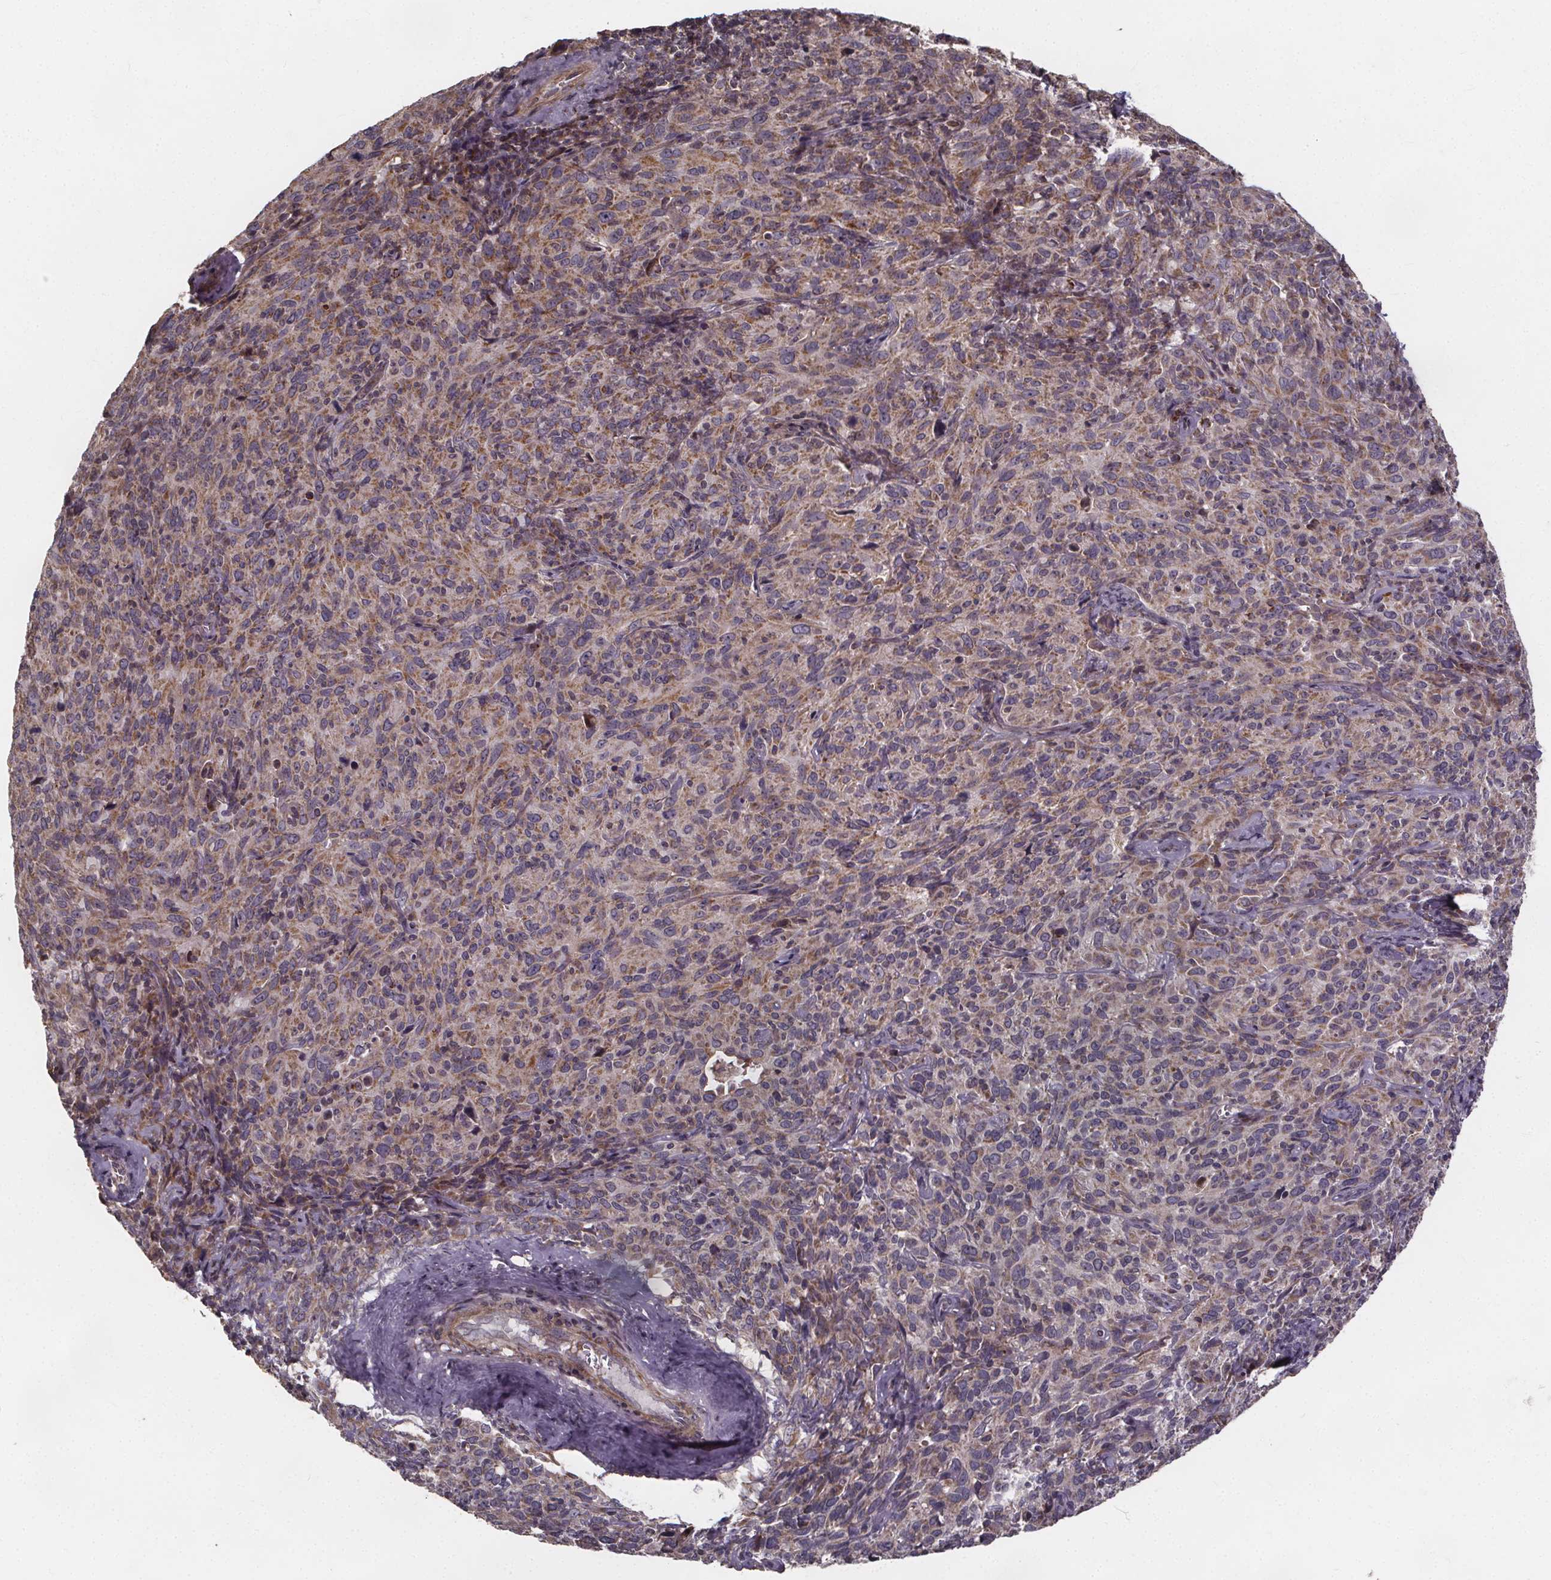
{"staining": {"intensity": "moderate", "quantity": "25%-75%", "location": "cytoplasmic/membranous"}, "tissue": "cervical cancer", "cell_type": "Tumor cells", "image_type": "cancer", "snomed": [{"axis": "morphology", "description": "Squamous cell carcinoma, NOS"}, {"axis": "topography", "description": "Cervix"}], "caption": "This micrograph reveals squamous cell carcinoma (cervical) stained with IHC to label a protein in brown. The cytoplasmic/membranous of tumor cells show moderate positivity for the protein. Nuclei are counter-stained blue.", "gene": "YME1L1", "patient": {"sex": "female", "age": 51}}